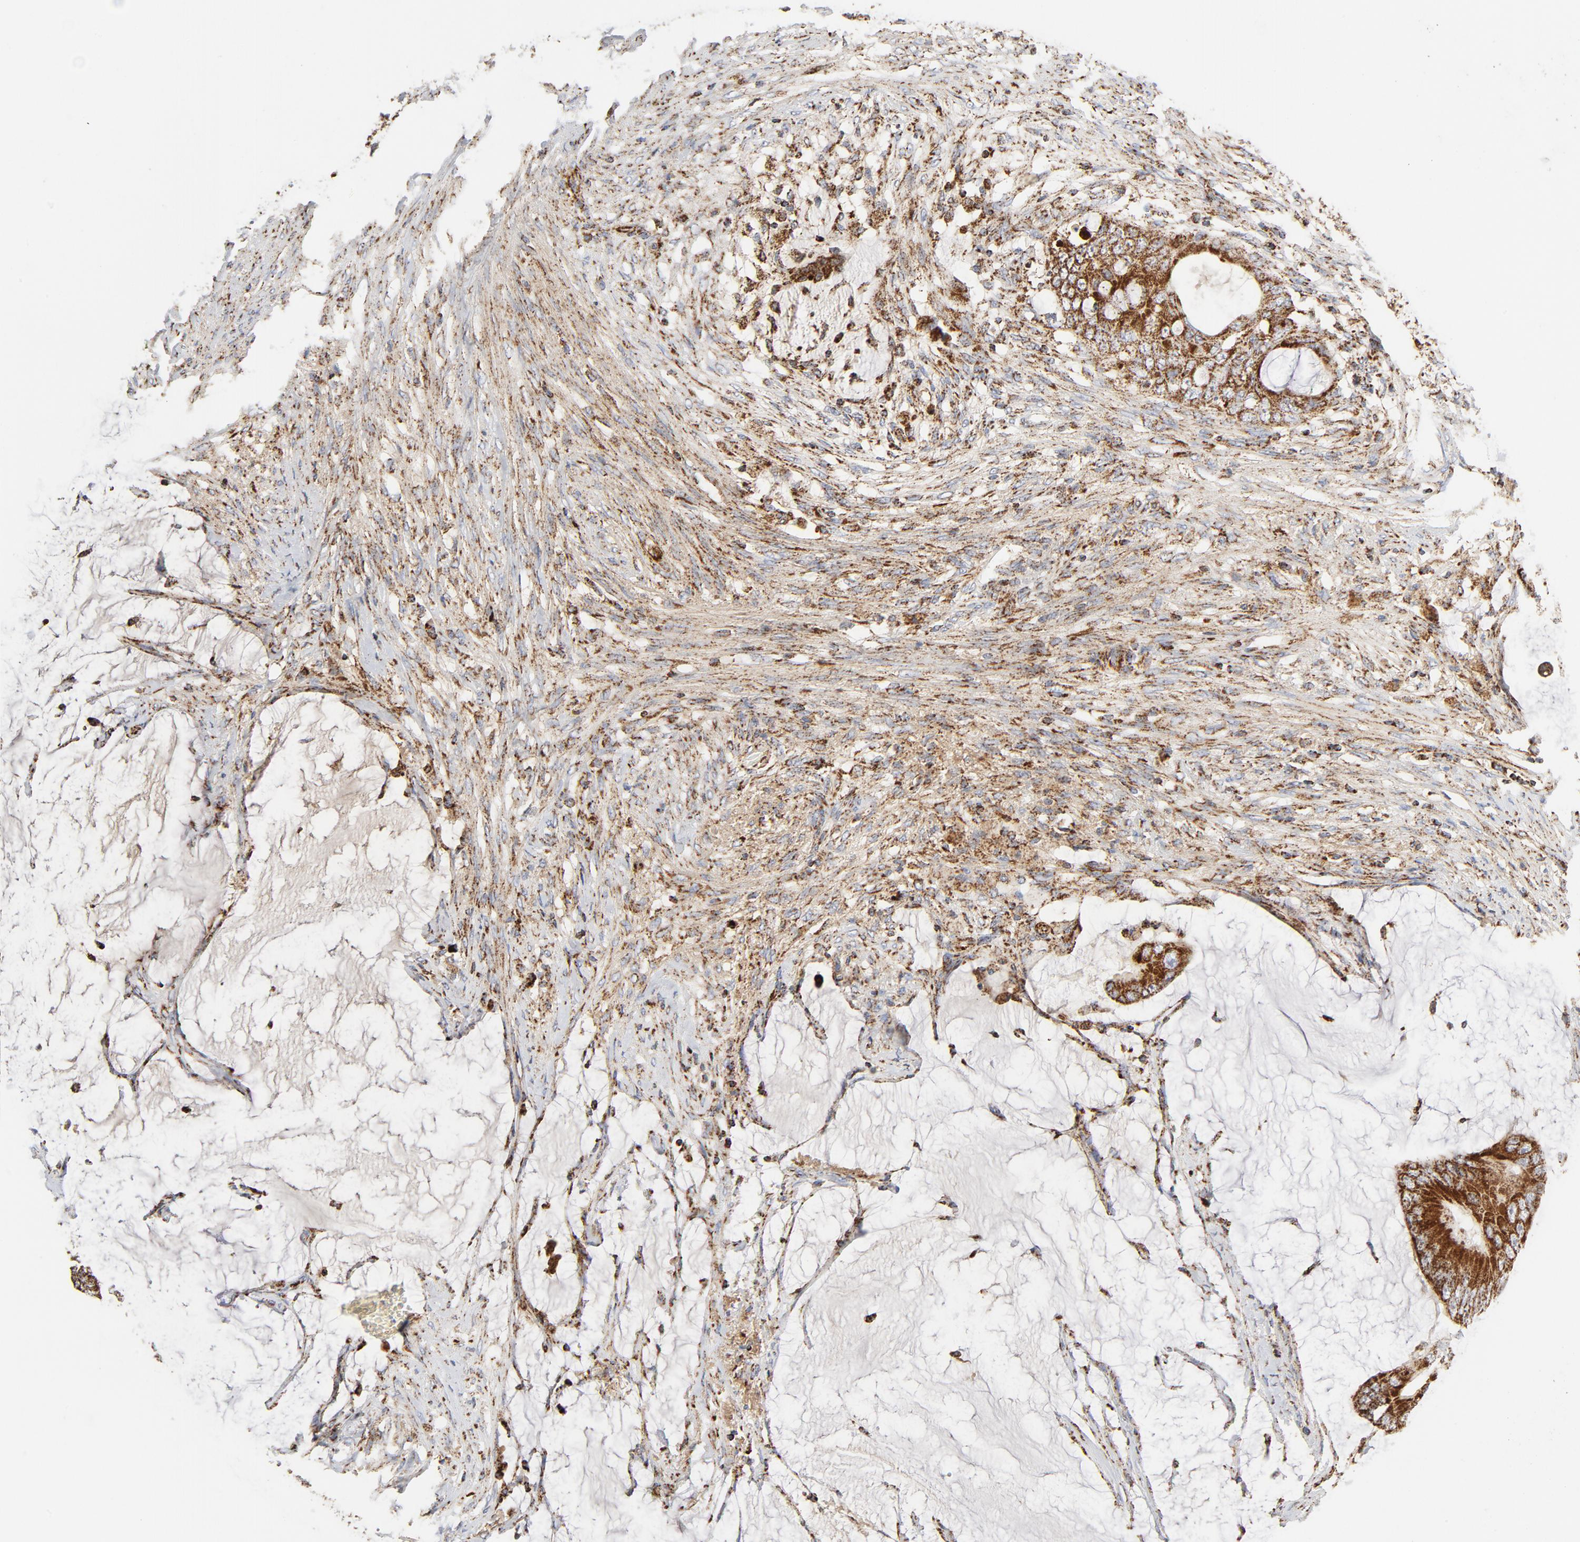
{"staining": {"intensity": "strong", "quantity": ">75%", "location": "cytoplasmic/membranous"}, "tissue": "colorectal cancer", "cell_type": "Tumor cells", "image_type": "cancer", "snomed": [{"axis": "morphology", "description": "Normal tissue, NOS"}, {"axis": "morphology", "description": "Adenocarcinoma, NOS"}, {"axis": "topography", "description": "Rectum"}, {"axis": "topography", "description": "Peripheral nerve tissue"}], "caption": "Colorectal cancer stained for a protein (brown) reveals strong cytoplasmic/membranous positive staining in about >75% of tumor cells.", "gene": "PCNX4", "patient": {"sex": "female", "age": 77}}